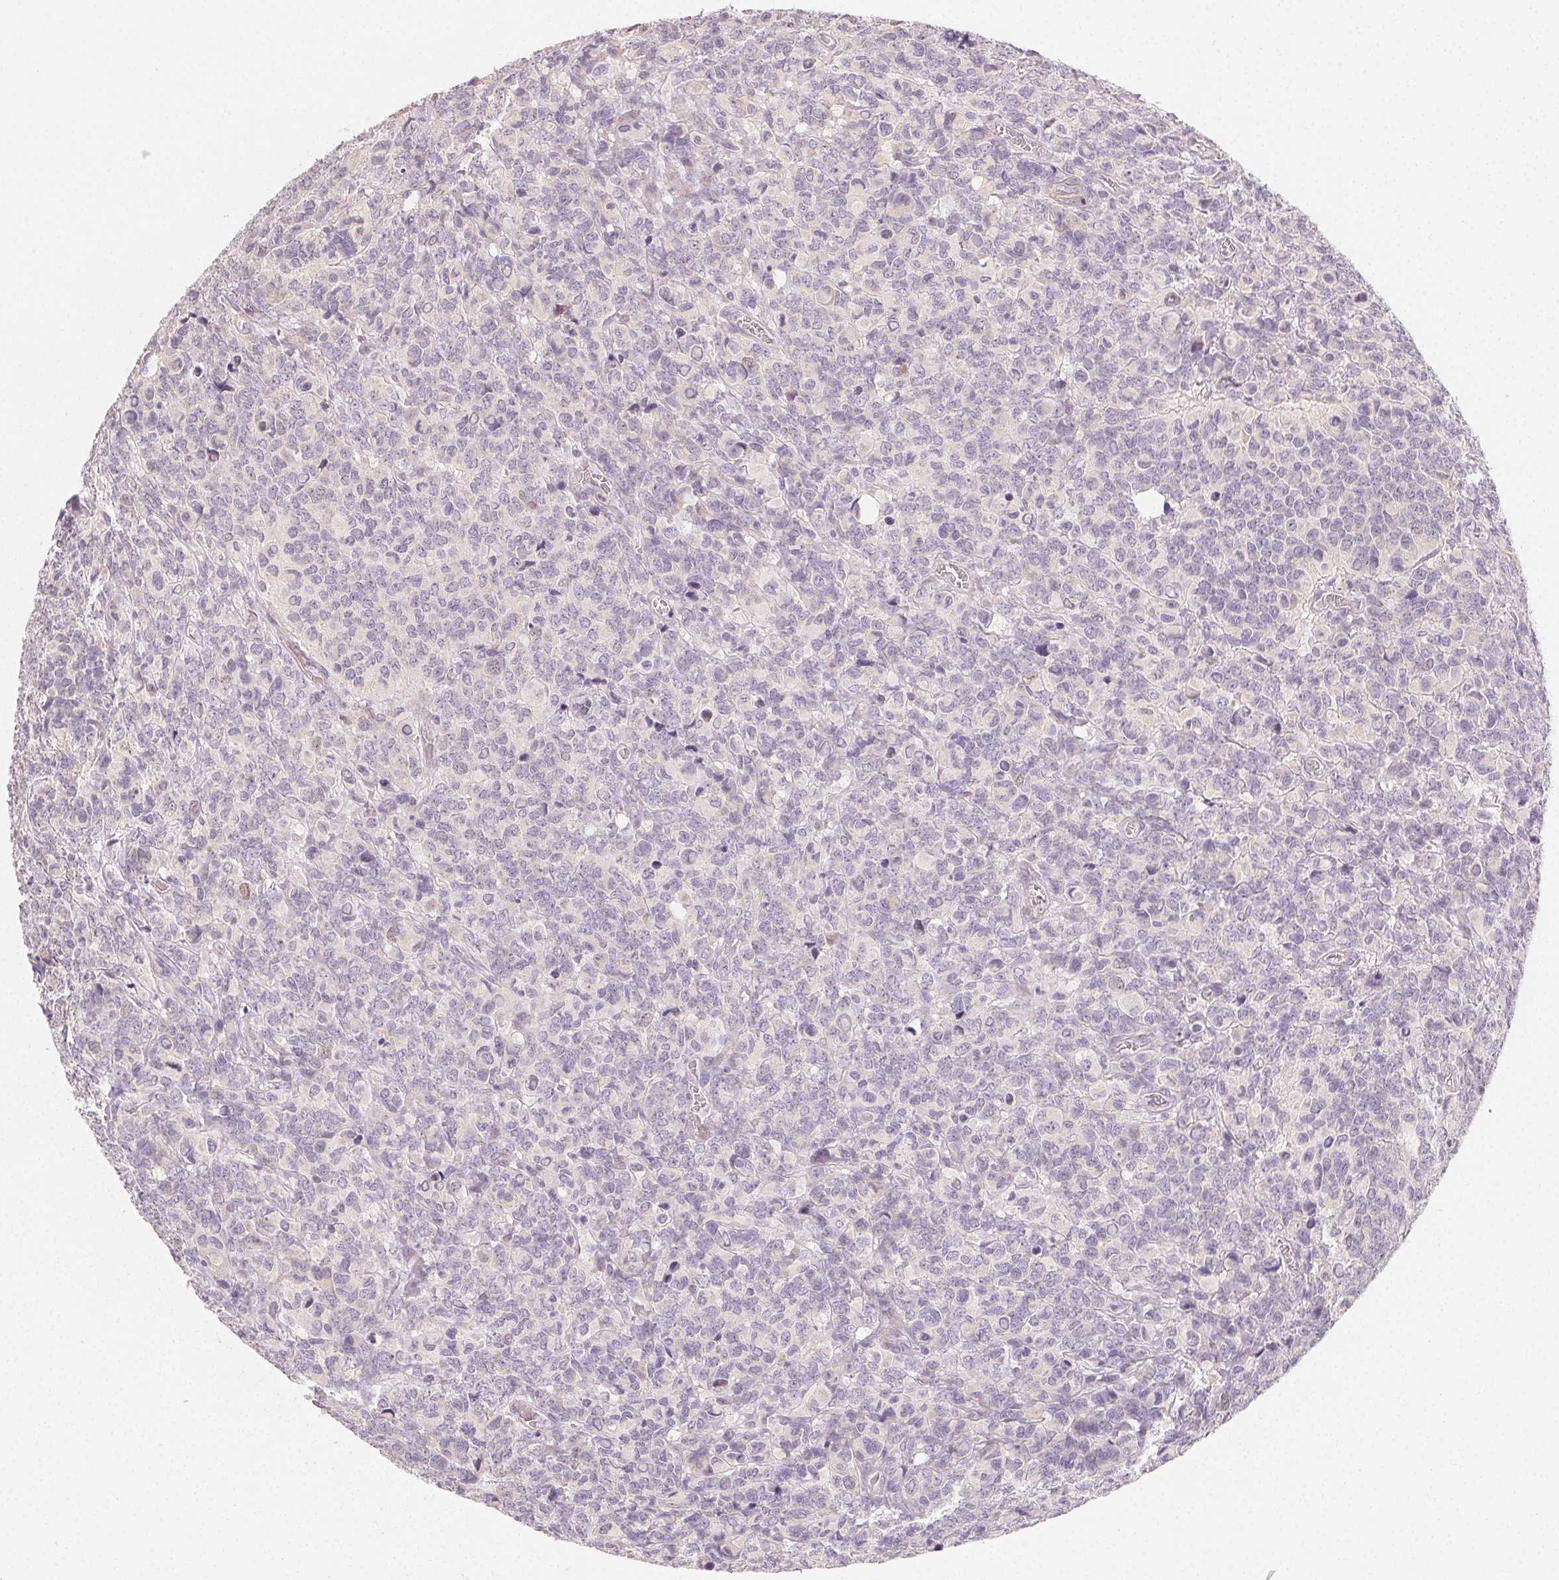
{"staining": {"intensity": "negative", "quantity": "none", "location": "none"}, "tissue": "glioma", "cell_type": "Tumor cells", "image_type": "cancer", "snomed": [{"axis": "morphology", "description": "Glioma, malignant, High grade"}, {"axis": "topography", "description": "Brain"}], "caption": "Image shows no significant protein expression in tumor cells of malignant glioma (high-grade).", "gene": "MYBL1", "patient": {"sex": "male", "age": 39}}